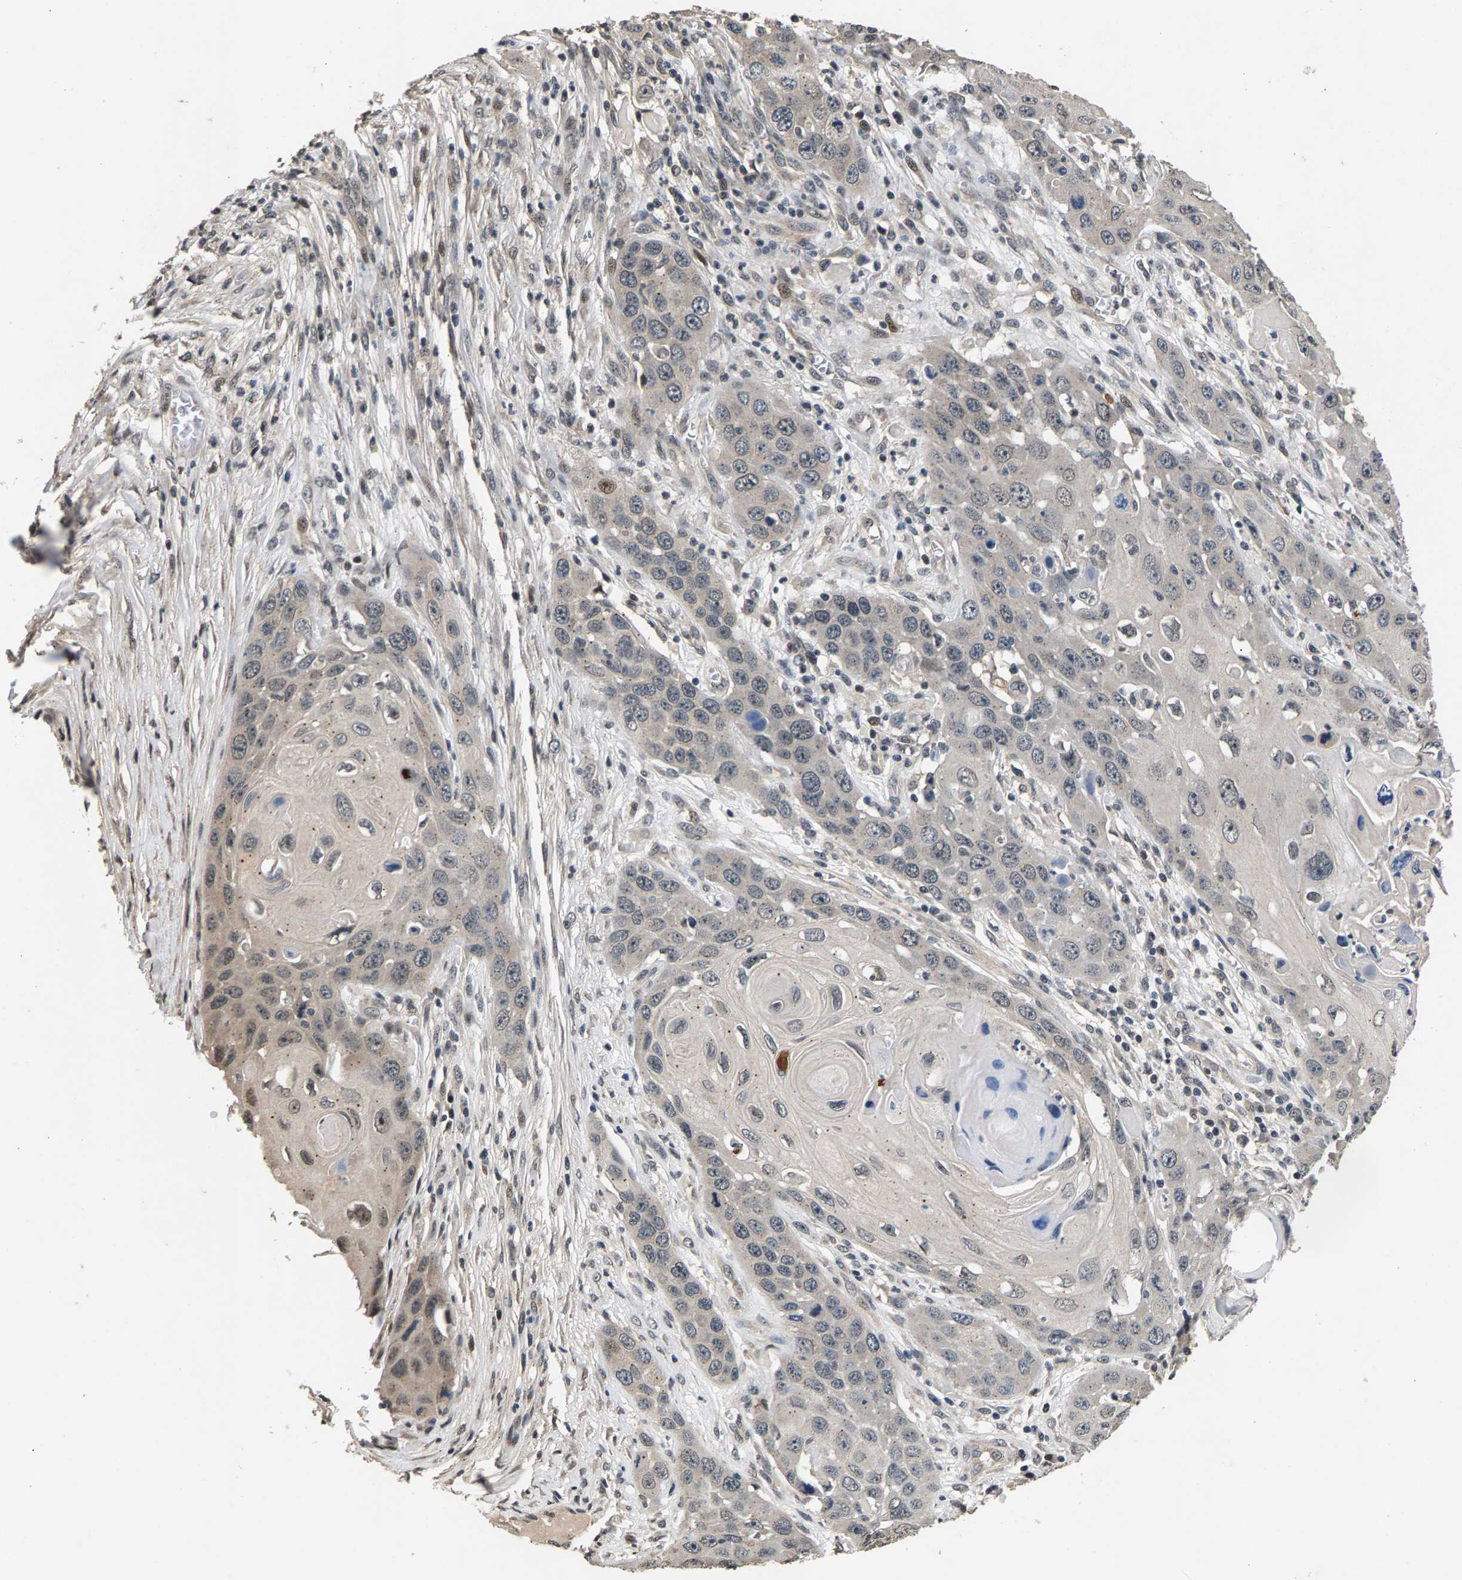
{"staining": {"intensity": "weak", "quantity": "<25%", "location": "cytoplasmic/membranous,nuclear"}, "tissue": "skin cancer", "cell_type": "Tumor cells", "image_type": "cancer", "snomed": [{"axis": "morphology", "description": "Squamous cell carcinoma, NOS"}, {"axis": "topography", "description": "Skin"}], "caption": "The image displays no significant expression in tumor cells of skin cancer (squamous cell carcinoma). (DAB (3,3'-diaminobenzidine) immunohistochemistry (IHC), high magnification).", "gene": "RBM33", "patient": {"sex": "male", "age": 55}}